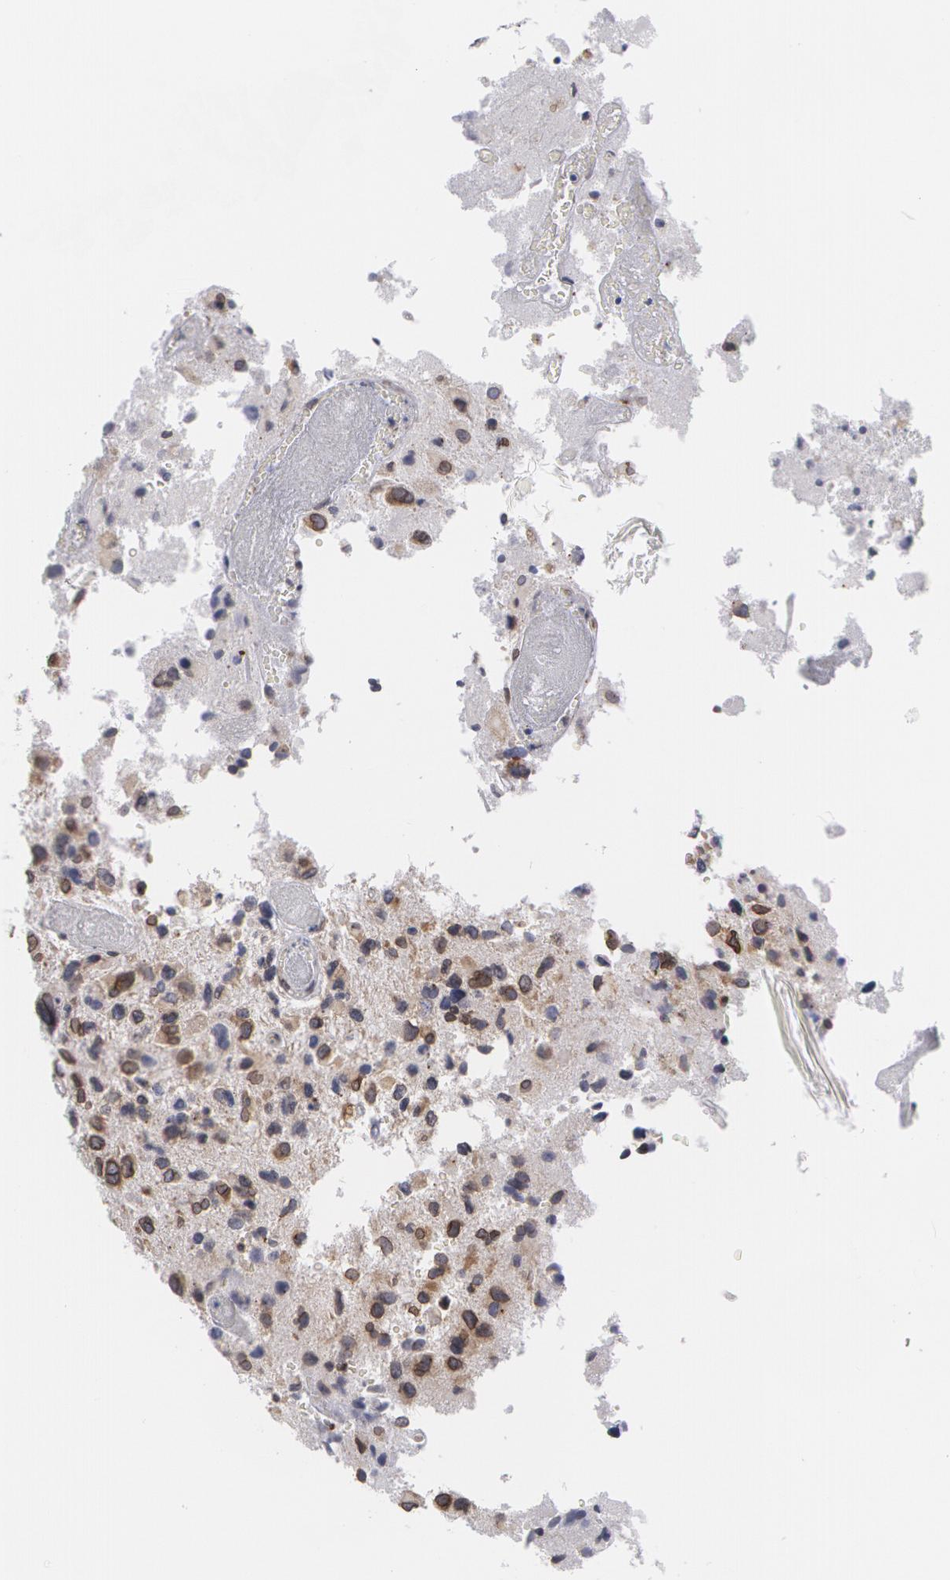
{"staining": {"intensity": "moderate", "quantity": ">75%", "location": "nuclear"}, "tissue": "glioma", "cell_type": "Tumor cells", "image_type": "cancer", "snomed": [{"axis": "morphology", "description": "Glioma, malignant, High grade"}, {"axis": "topography", "description": "Brain"}], "caption": "Glioma tissue displays moderate nuclear expression in about >75% of tumor cells", "gene": "EMD", "patient": {"sex": "male", "age": 69}}